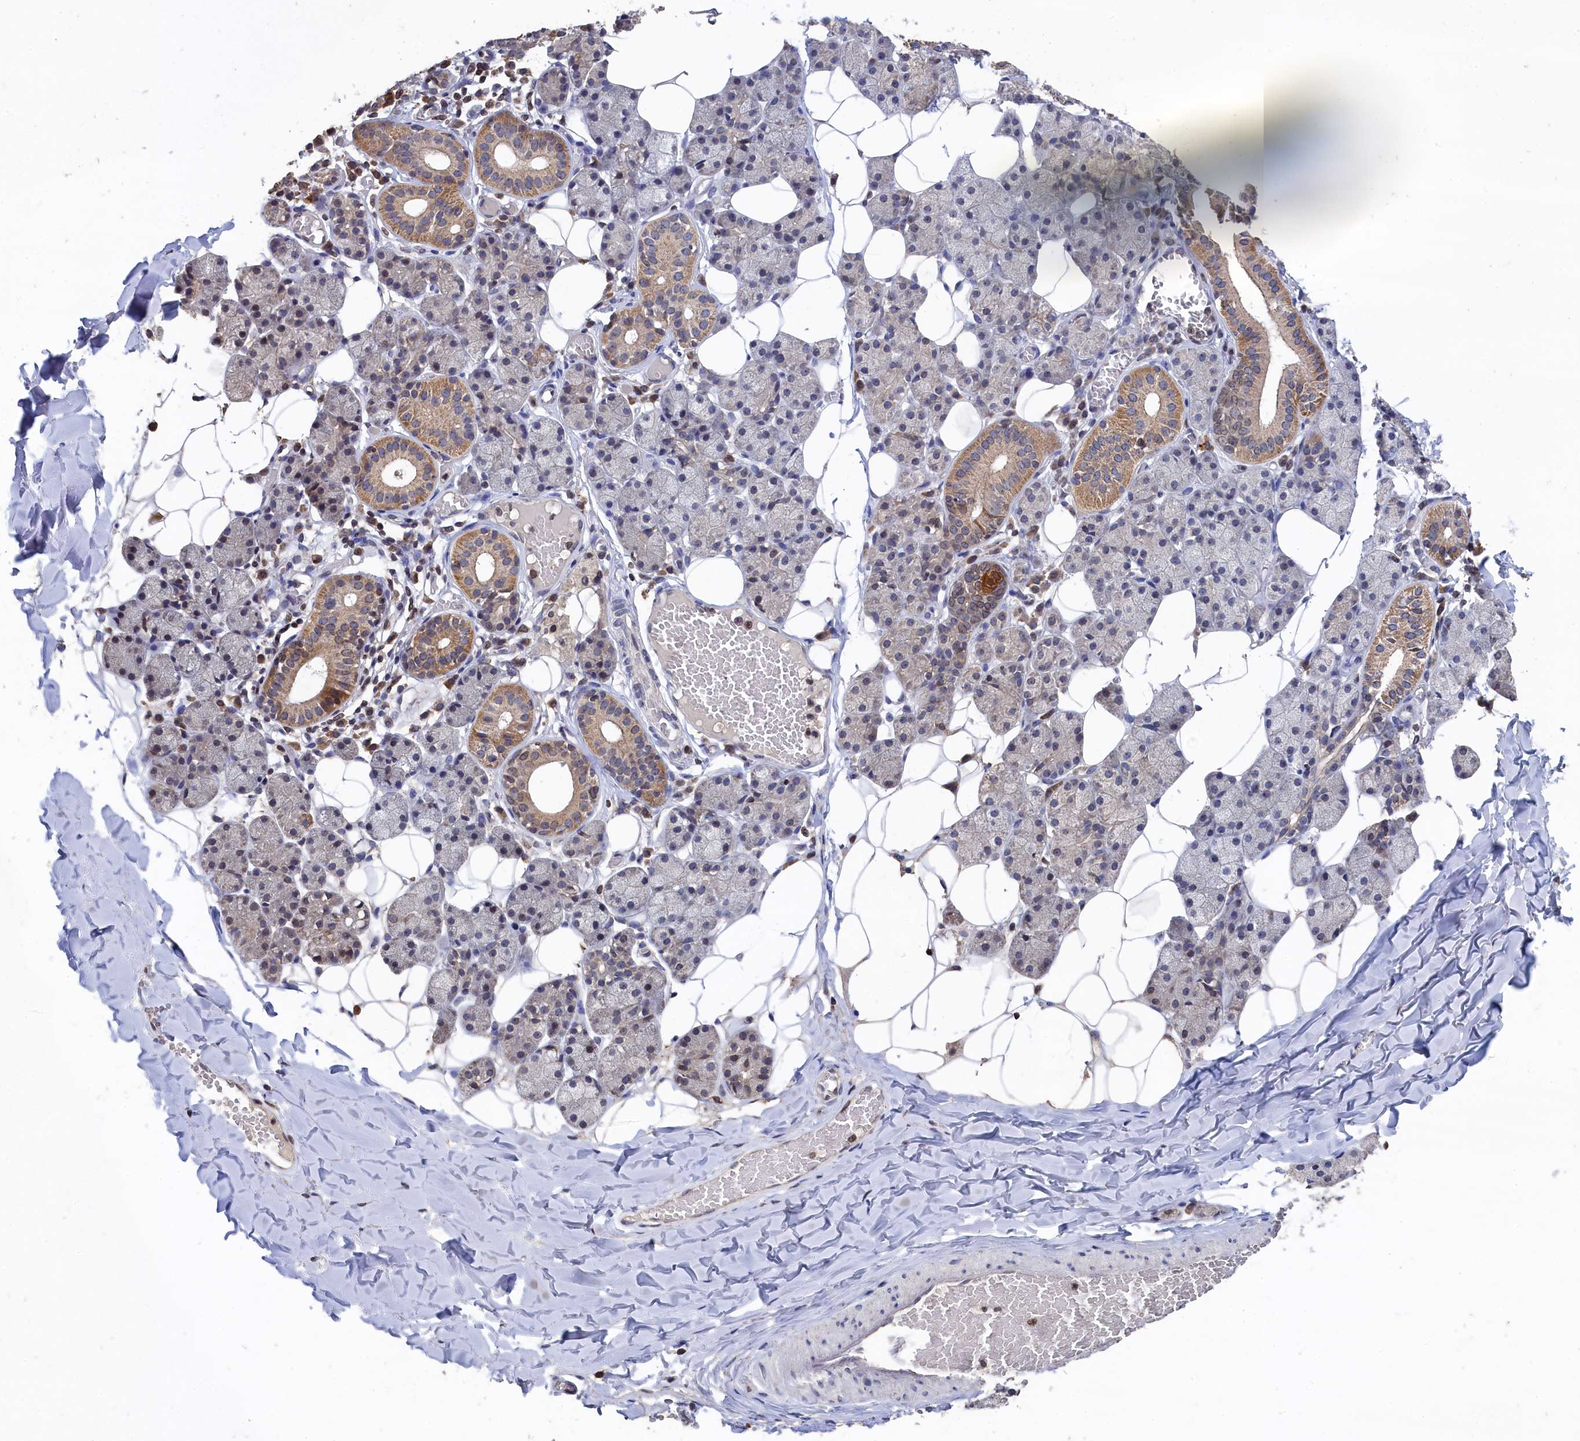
{"staining": {"intensity": "moderate", "quantity": "<25%", "location": "cytoplasmic/membranous,nuclear"}, "tissue": "salivary gland", "cell_type": "Glandular cells", "image_type": "normal", "snomed": [{"axis": "morphology", "description": "Normal tissue, NOS"}, {"axis": "topography", "description": "Salivary gland"}], "caption": "Immunohistochemical staining of benign salivary gland displays low levels of moderate cytoplasmic/membranous,nuclear positivity in about <25% of glandular cells.", "gene": "ANKEF1", "patient": {"sex": "female", "age": 33}}